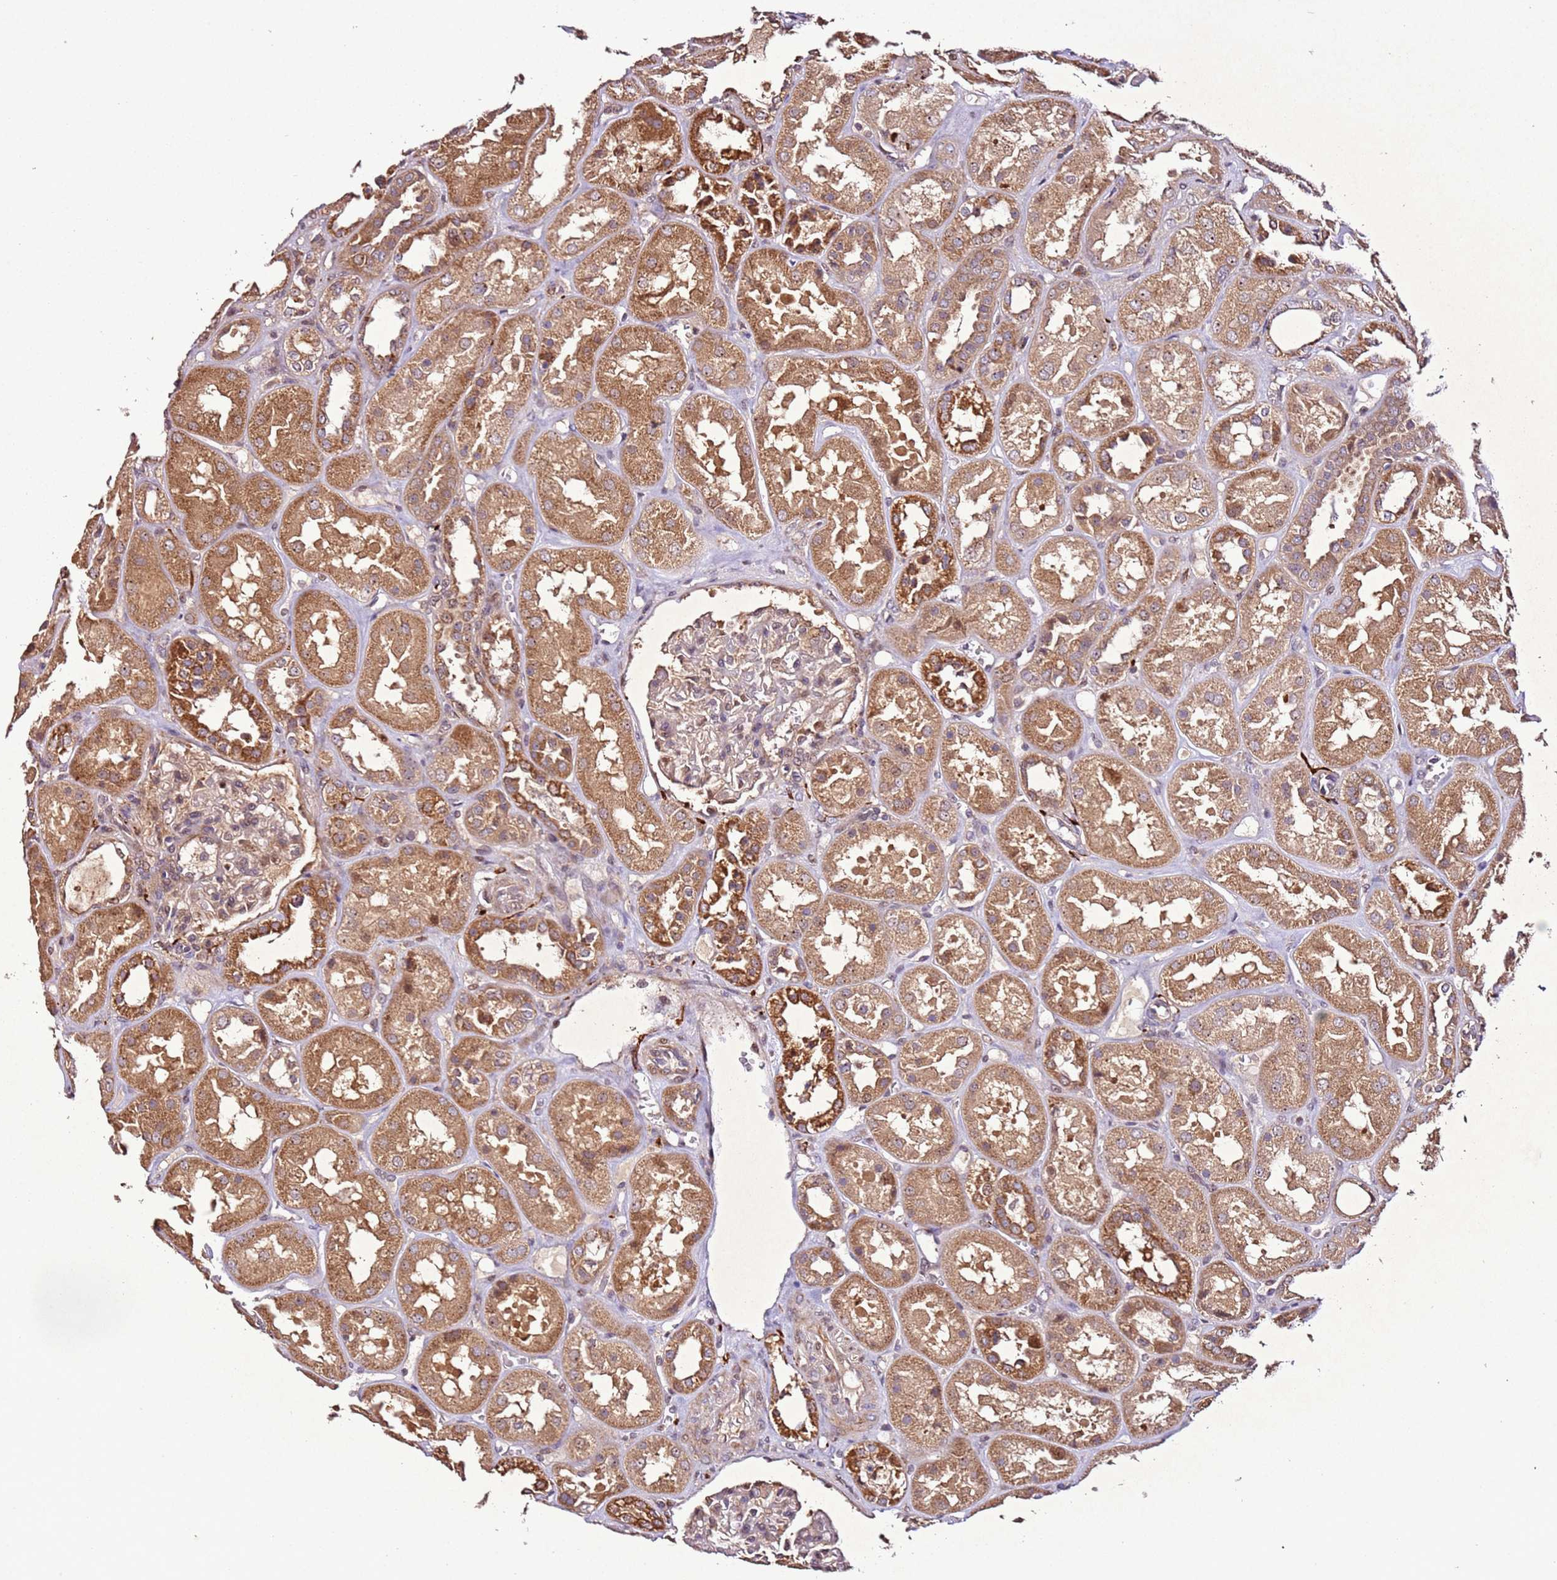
{"staining": {"intensity": "weak", "quantity": "<25%", "location": "cytoplasmic/membranous"}, "tissue": "kidney", "cell_type": "Cells in glomeruli", "image_type": "normal", "snomed": [{"axis": "morphology", "description": "Normal tissue, NOS"}, {"axis": "topography", "description": "Kidney"}], "caption": "High magnification brightfield microscopy of benign kidney stained with DAB (brown) and counterstained with hematoxylin (blue): cells in glomeruli show no significant staining. (Brightfield microscopy of DAB immunohistochemistry (IHC) at high magnification).", "gene": "PTMA", "patient": {"sex": "male", "age": 70}}